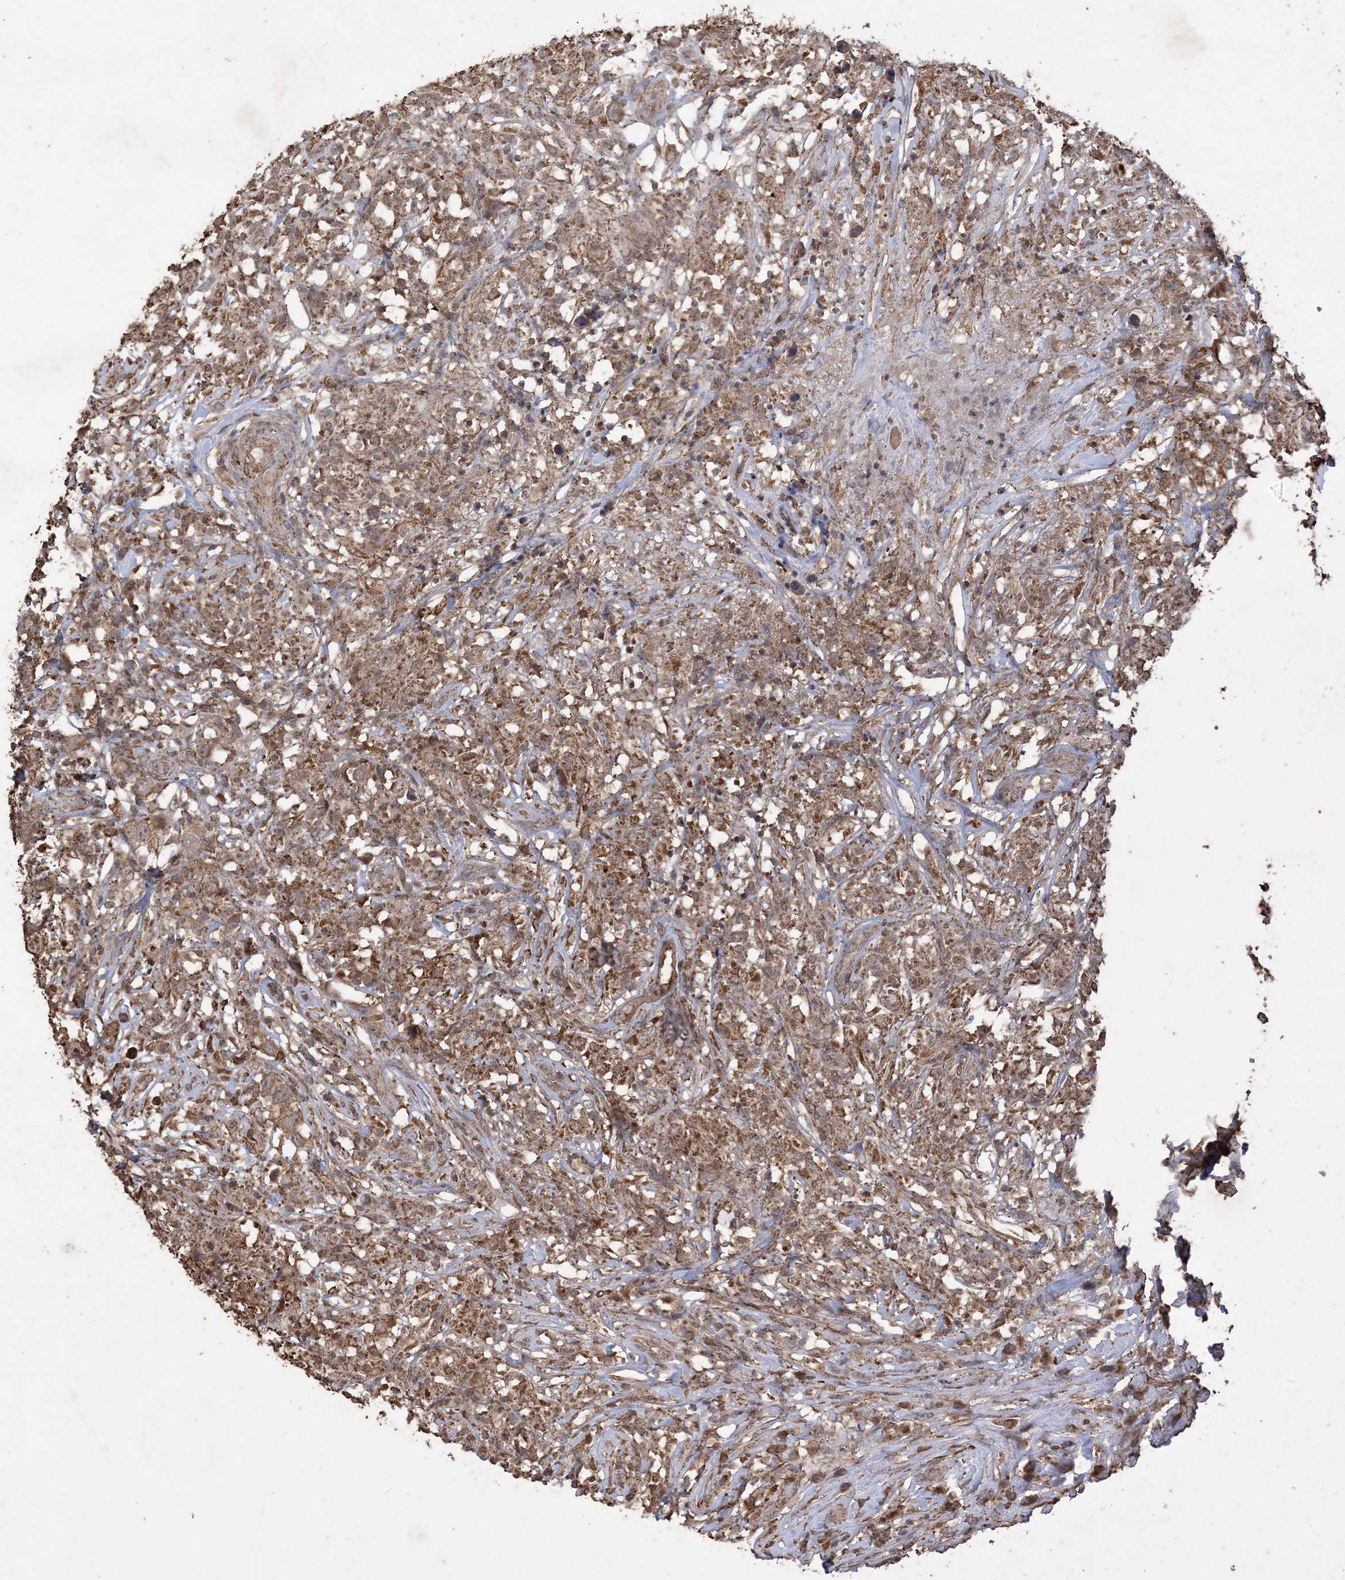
{"staining": {"intensity": "moderate", "quantity": ">75%", "location": "cytoplasmic/membranous"}, "tissue": "testis cancer", "cell_type": "Tumor cells", "image_type": "cancer", "snomed": [{"axis": "morphology", "description": "Seminoma, NOS"}, {"axis": "topography", "description": "Testis"}], "caption": "An image showing moderate cytoplasmic/membranous staining in about >75% of tumor cells in testis cancer, as visualized by brown immunohistochemical staining.", "gene": "HPS4", "patient": {"sex": "male", "age": 49}}